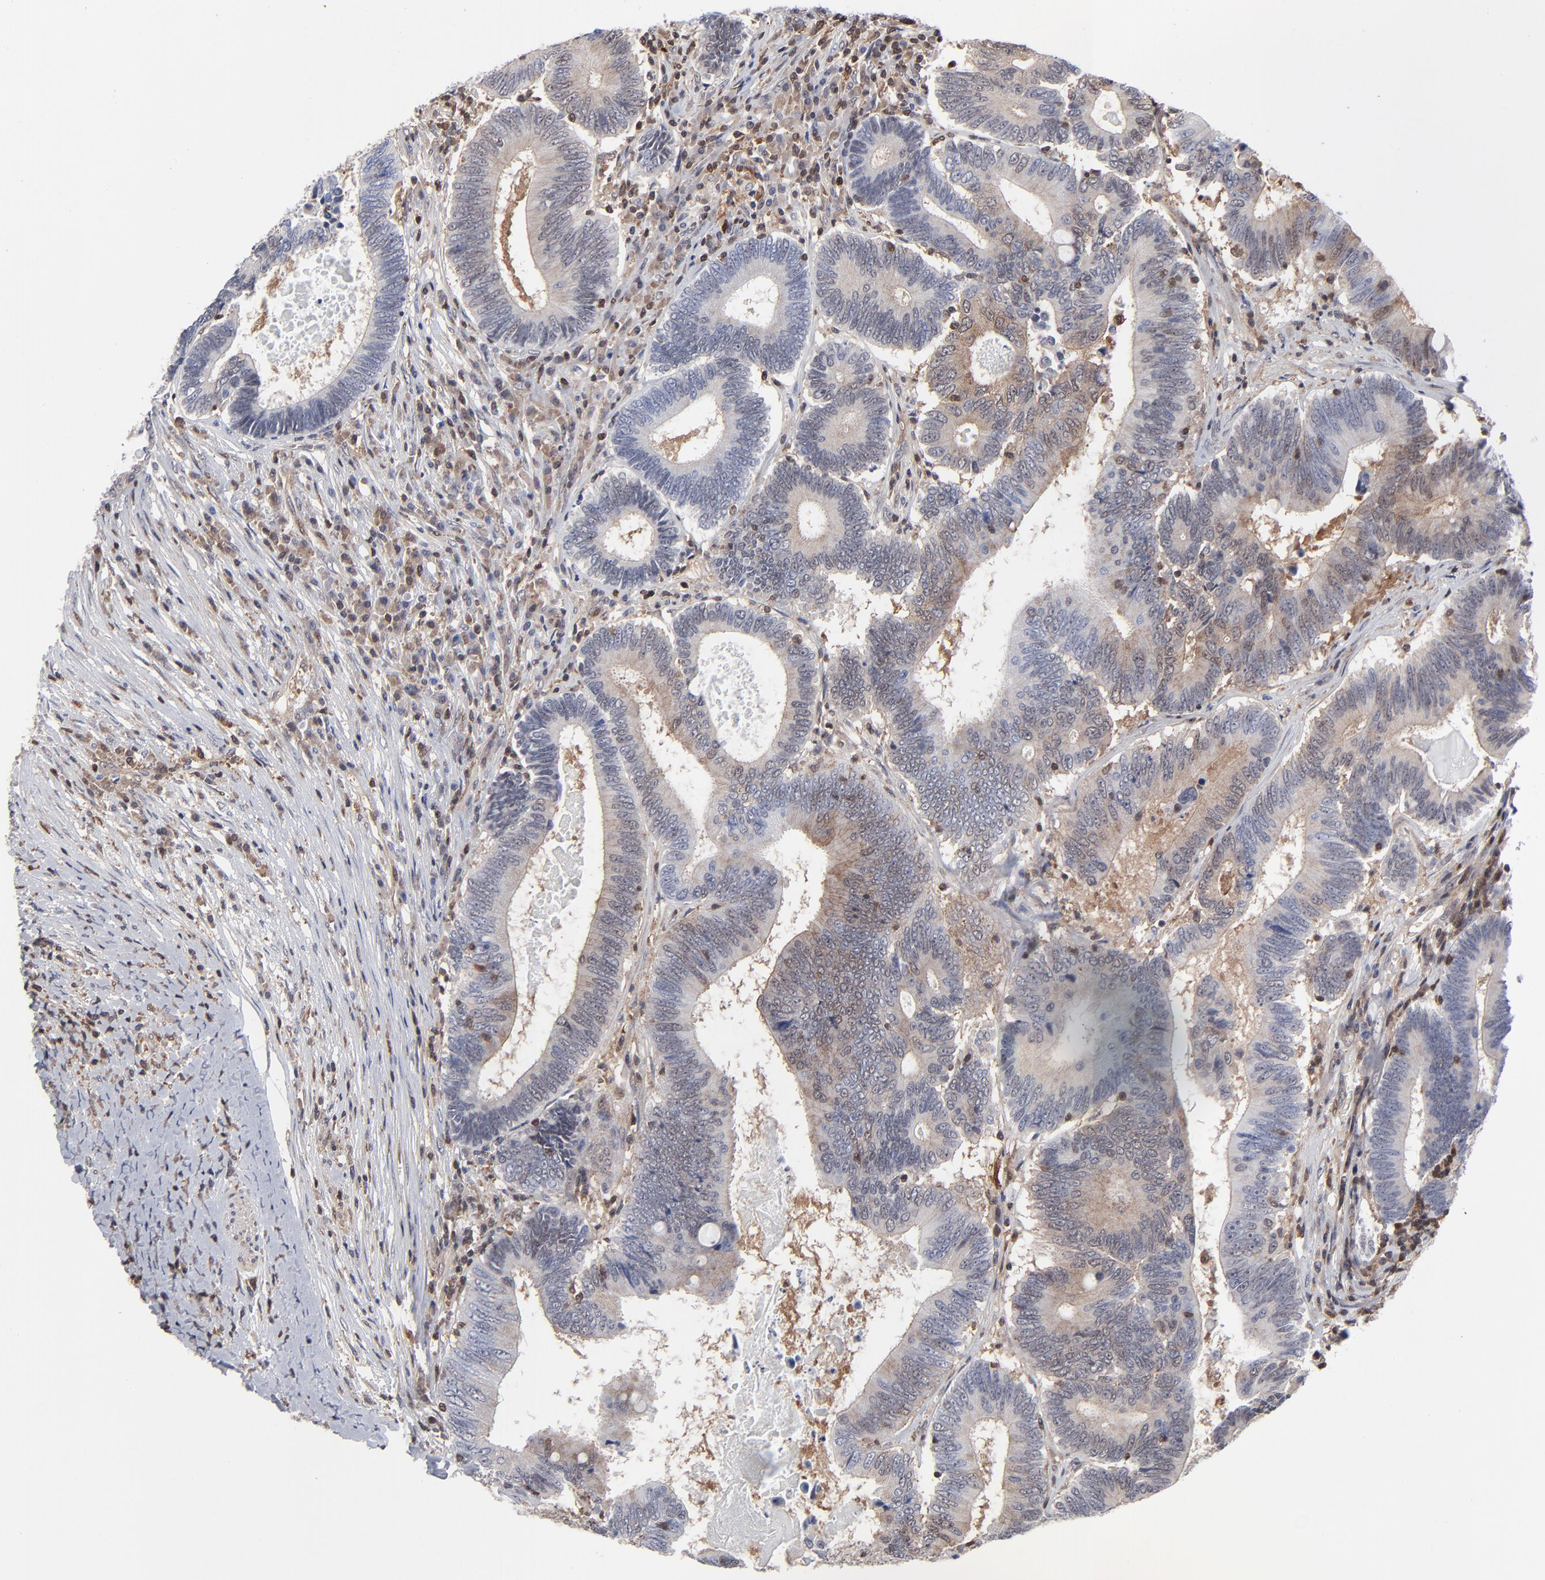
{"staining": {"intensity": "weak", "quantity": "25%-75%", "location": "cytoplasmic/membranous"}, "tissue": "colorectal cancer", "cell_type": "Tumor cells", "image_type": "cancer", "snomed": [{"axis": "morphology", "description": "Adenocarcinoma, NOS"}, {"axis": "topography", "description": "Colon"}], "caption": "Immunohistochemistry (IHC) histopathology image of neoplastic tissue: colorectal cancer (adenocarcinoma) stained using immunohistochemistry reveals low levels of weak protein expression localized specifically in the cytoplasmic/membranous of tumor cells, appearing as a cytoplasmic/membranous brown color.", "gene": "MAP2K1", "patient": {"sex": "female", "age": 78}}